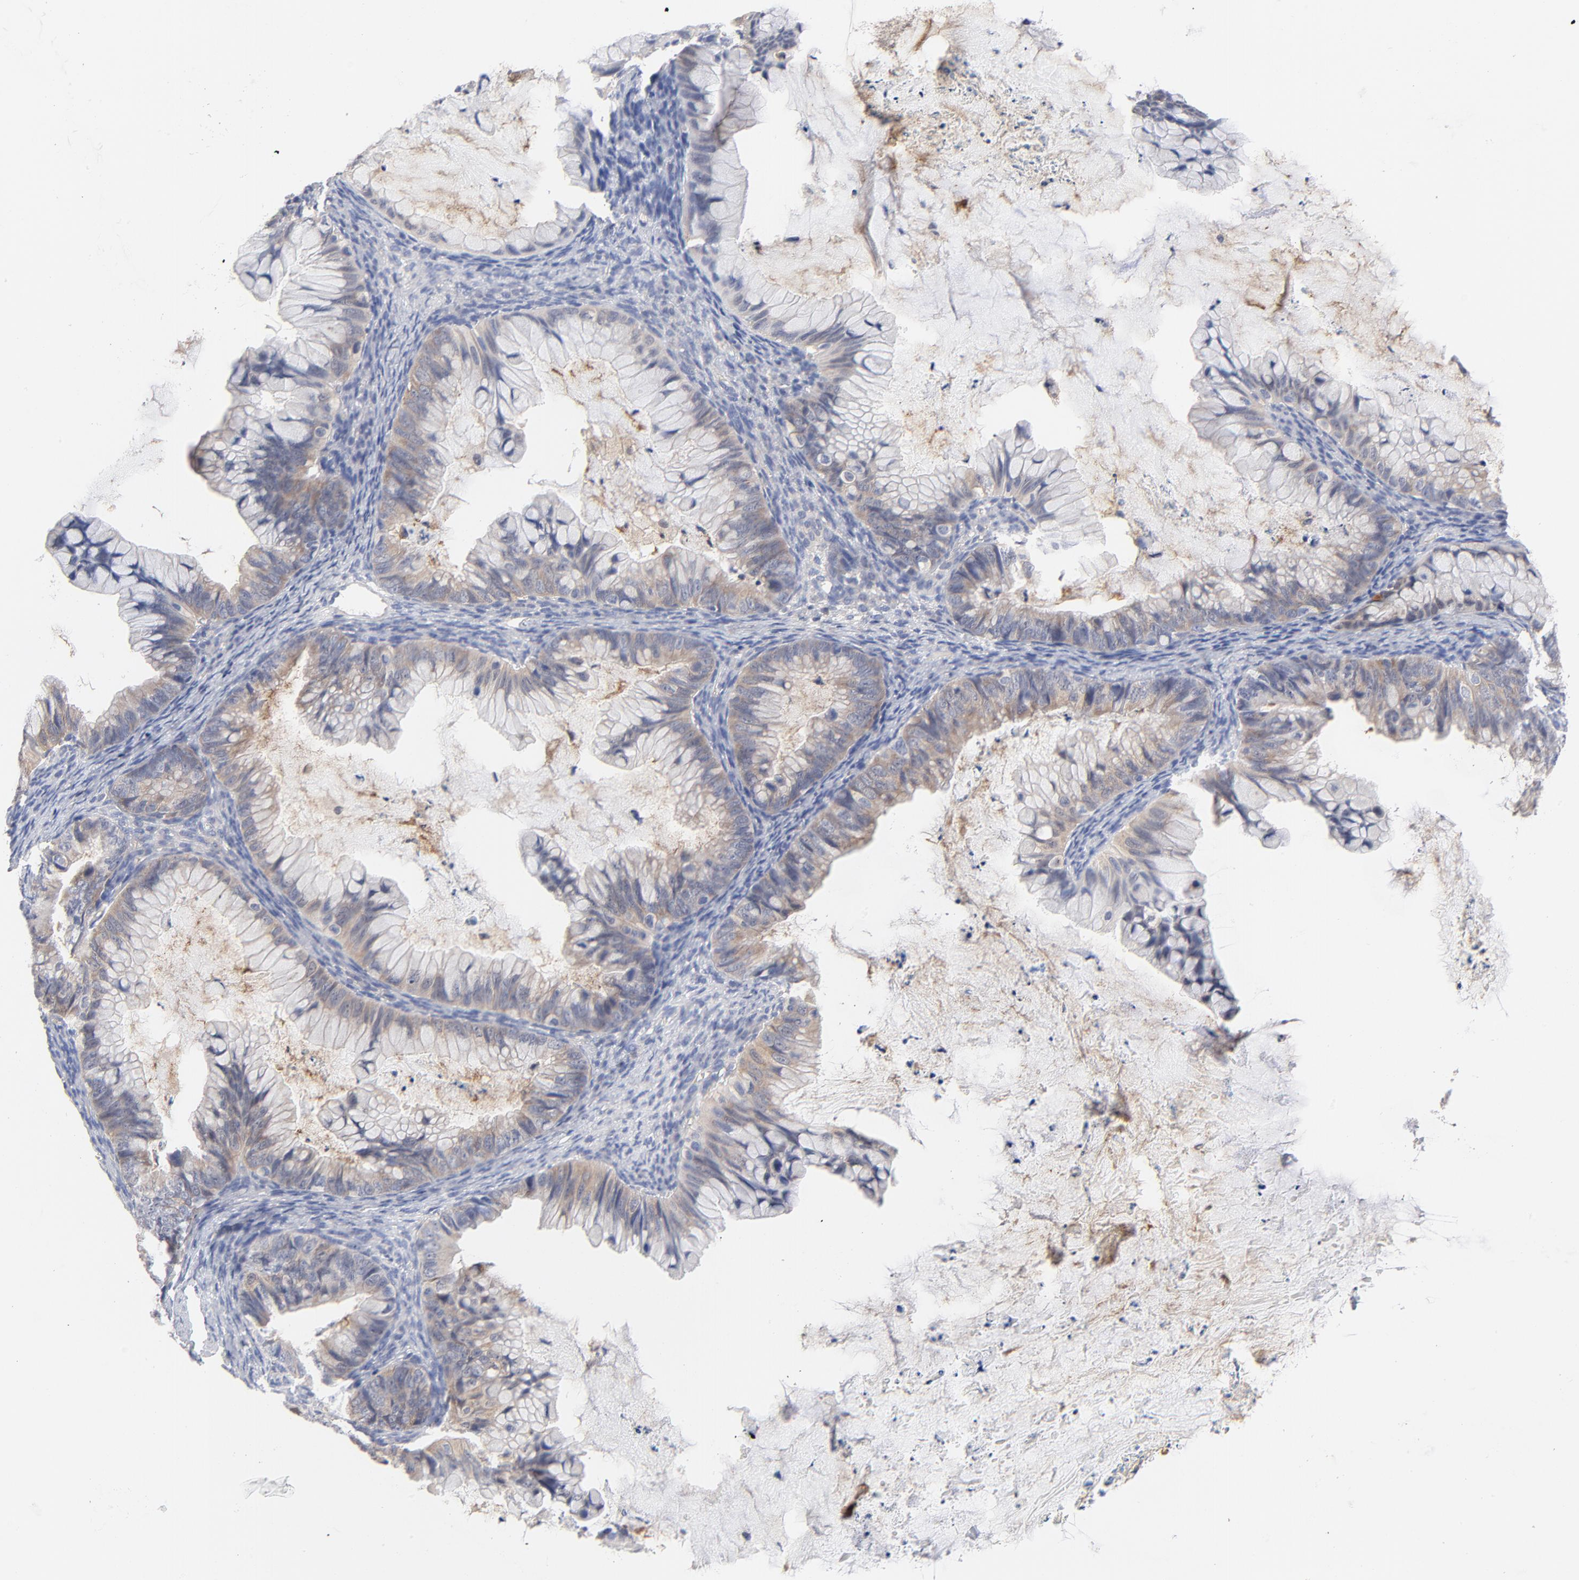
{"staining": {"intensity": "moderate", "quantity": ">75%", "location": "cytoplasmic/membranous"}, "tissue": "ovarian cancer", "cell_type": "Tumor cells", "image_type": "cancer", "snomed": [{"axis": "morphology", "description": "Cystadenocarcinoma, mucinous, NOS"}, {"axis": "topography", "description": "Ovary"}], "caption": "IHC micrograph of human ovarian mucinous cystadenocarcinoma stained for a protein (brown), which displays medium levels of moderate cytoplasmic/membranous positivity in about >75% of tumor cells.", "gene": "CAB39L", "patient": {"sex": "female", "age": 36}}